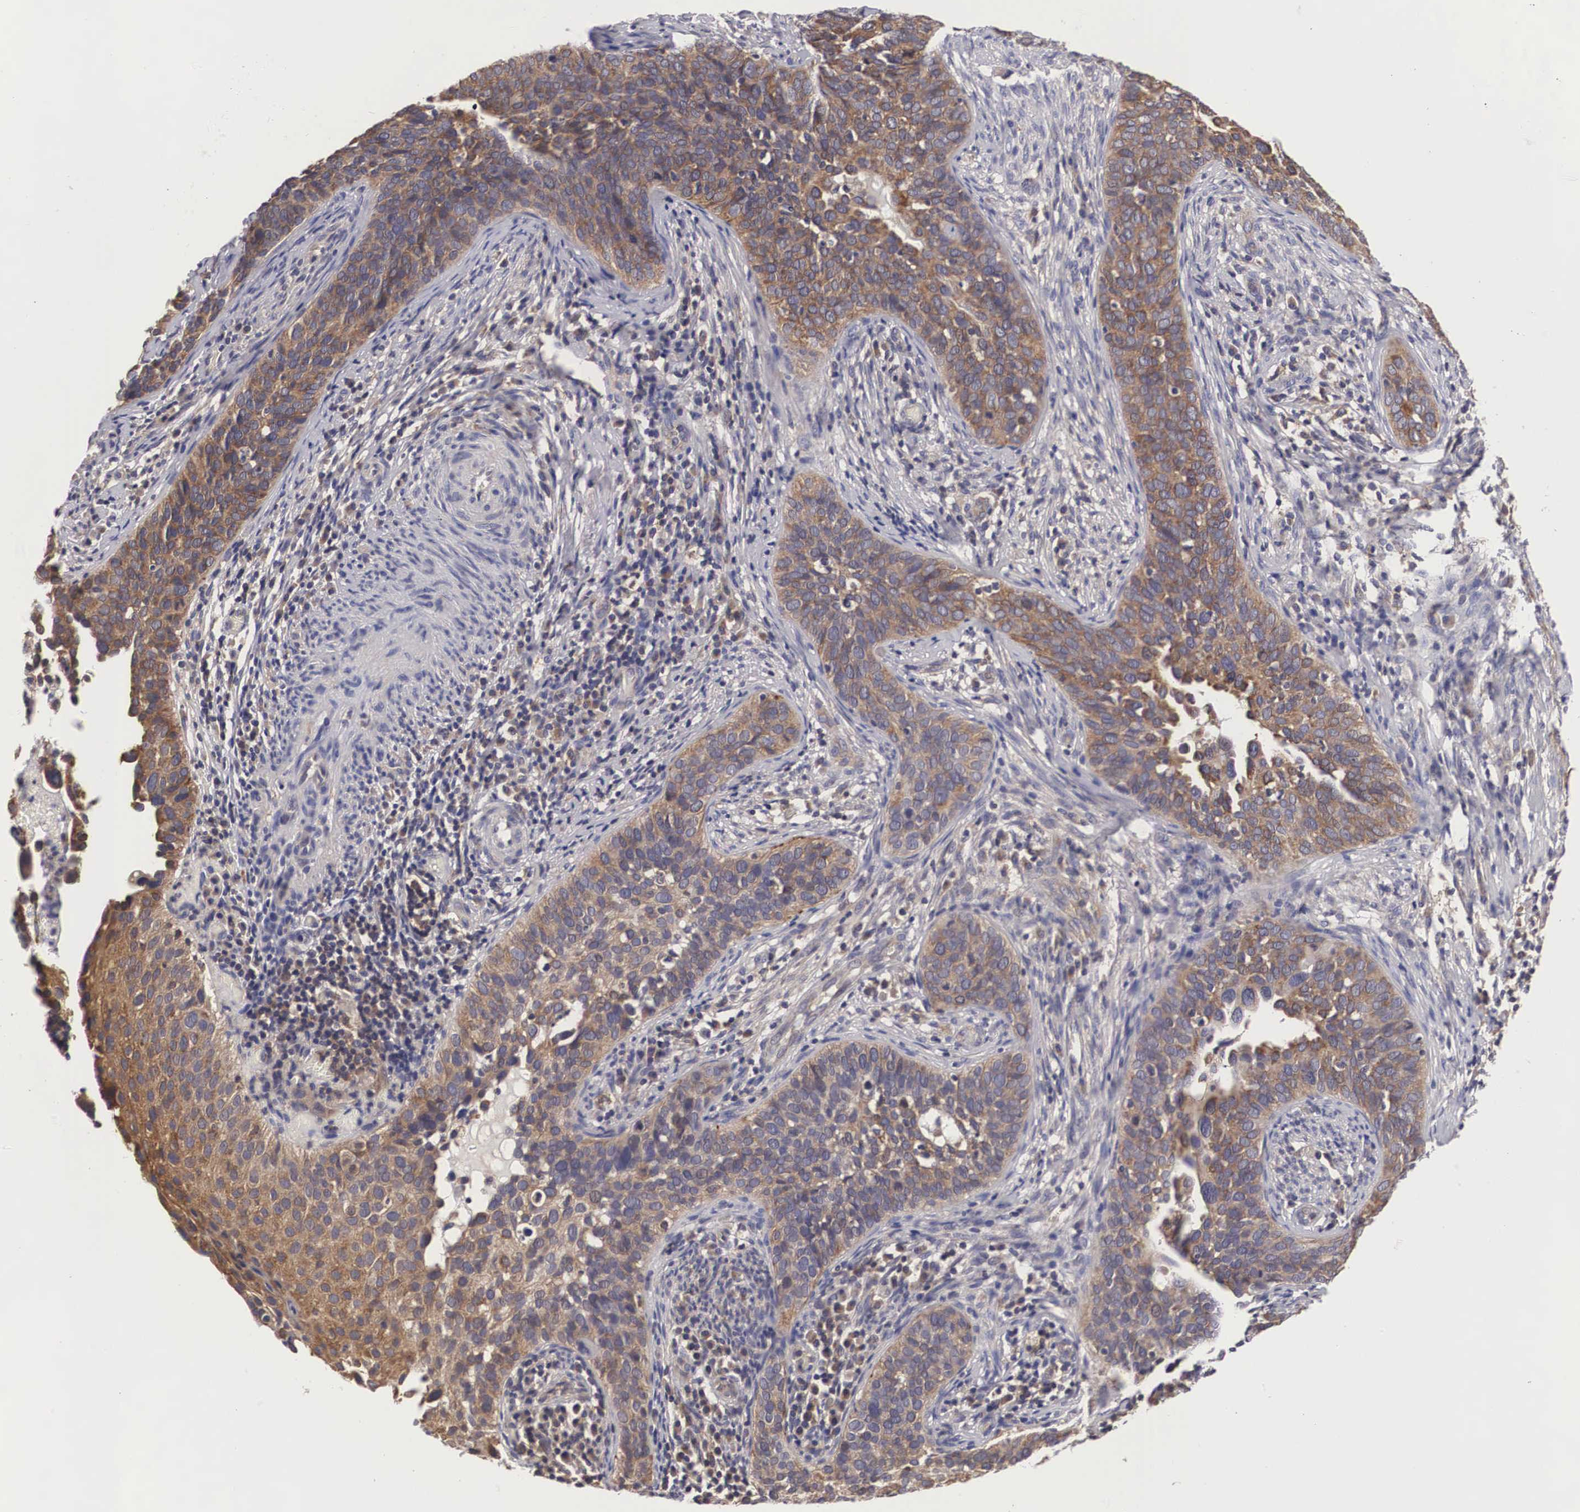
{"staining": {"intensity": "moderate", "quantity": ">75%", "location": "cytoplasmic/membranous"}, "tissue": "cervical cancer", "cell_type": "Tumor cells", "image_type": "cancer", "snomed": [{"axis": "morphology", "description": "Squamous cell carcinoma, NOS"}, {"axis": "topography", "description": "Cervix"}], "caption": "DAB (3,3'-diaminobenzidine) immunohistochemical staining of human cervical cancer (squamous cell carcinoma) demonstrates moderate cytoplasmic/membranous protein staining in approximately >75% of tumor cells.", "gene": "GRIPAP1", "patient": {"sex": "female", "age": 31}}